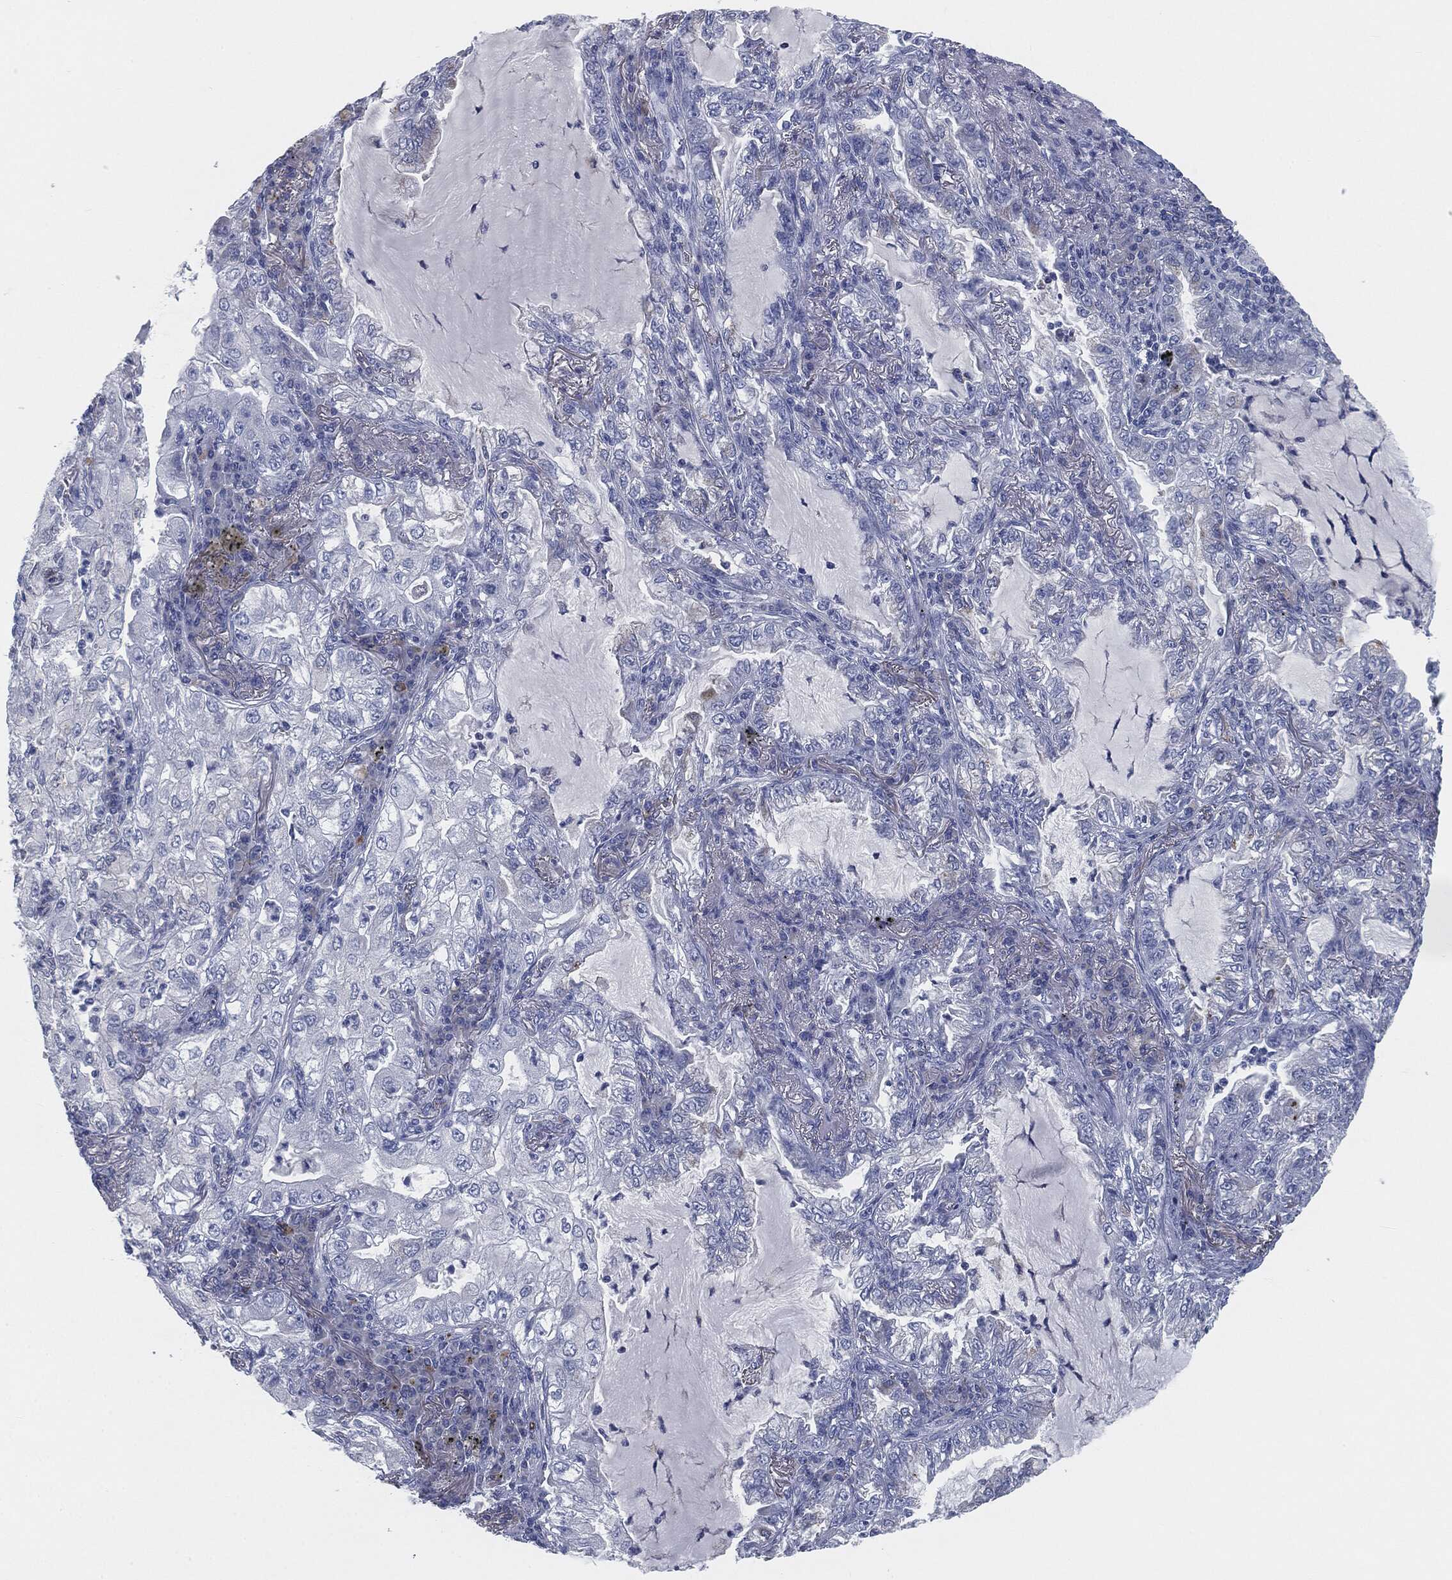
{"staining": {"intensity": "negative", "quantity": "none", "location": "none"}, "tissue": "lung cancer", "cell_type": "Tumor cells", "image_type": "cancer", "snomed": [{"axis": "morphology", "description": "Adenocarcinoma, NOS"}, {"axis": "topography", "description": "Lung"}], "caption": "Immunohistochemical staining of lung cancer (adenocarcinoma) shows no significant expression in tumor cells.", "gene": "CAV3", "patient": {"sex": "female", "age": 73}}